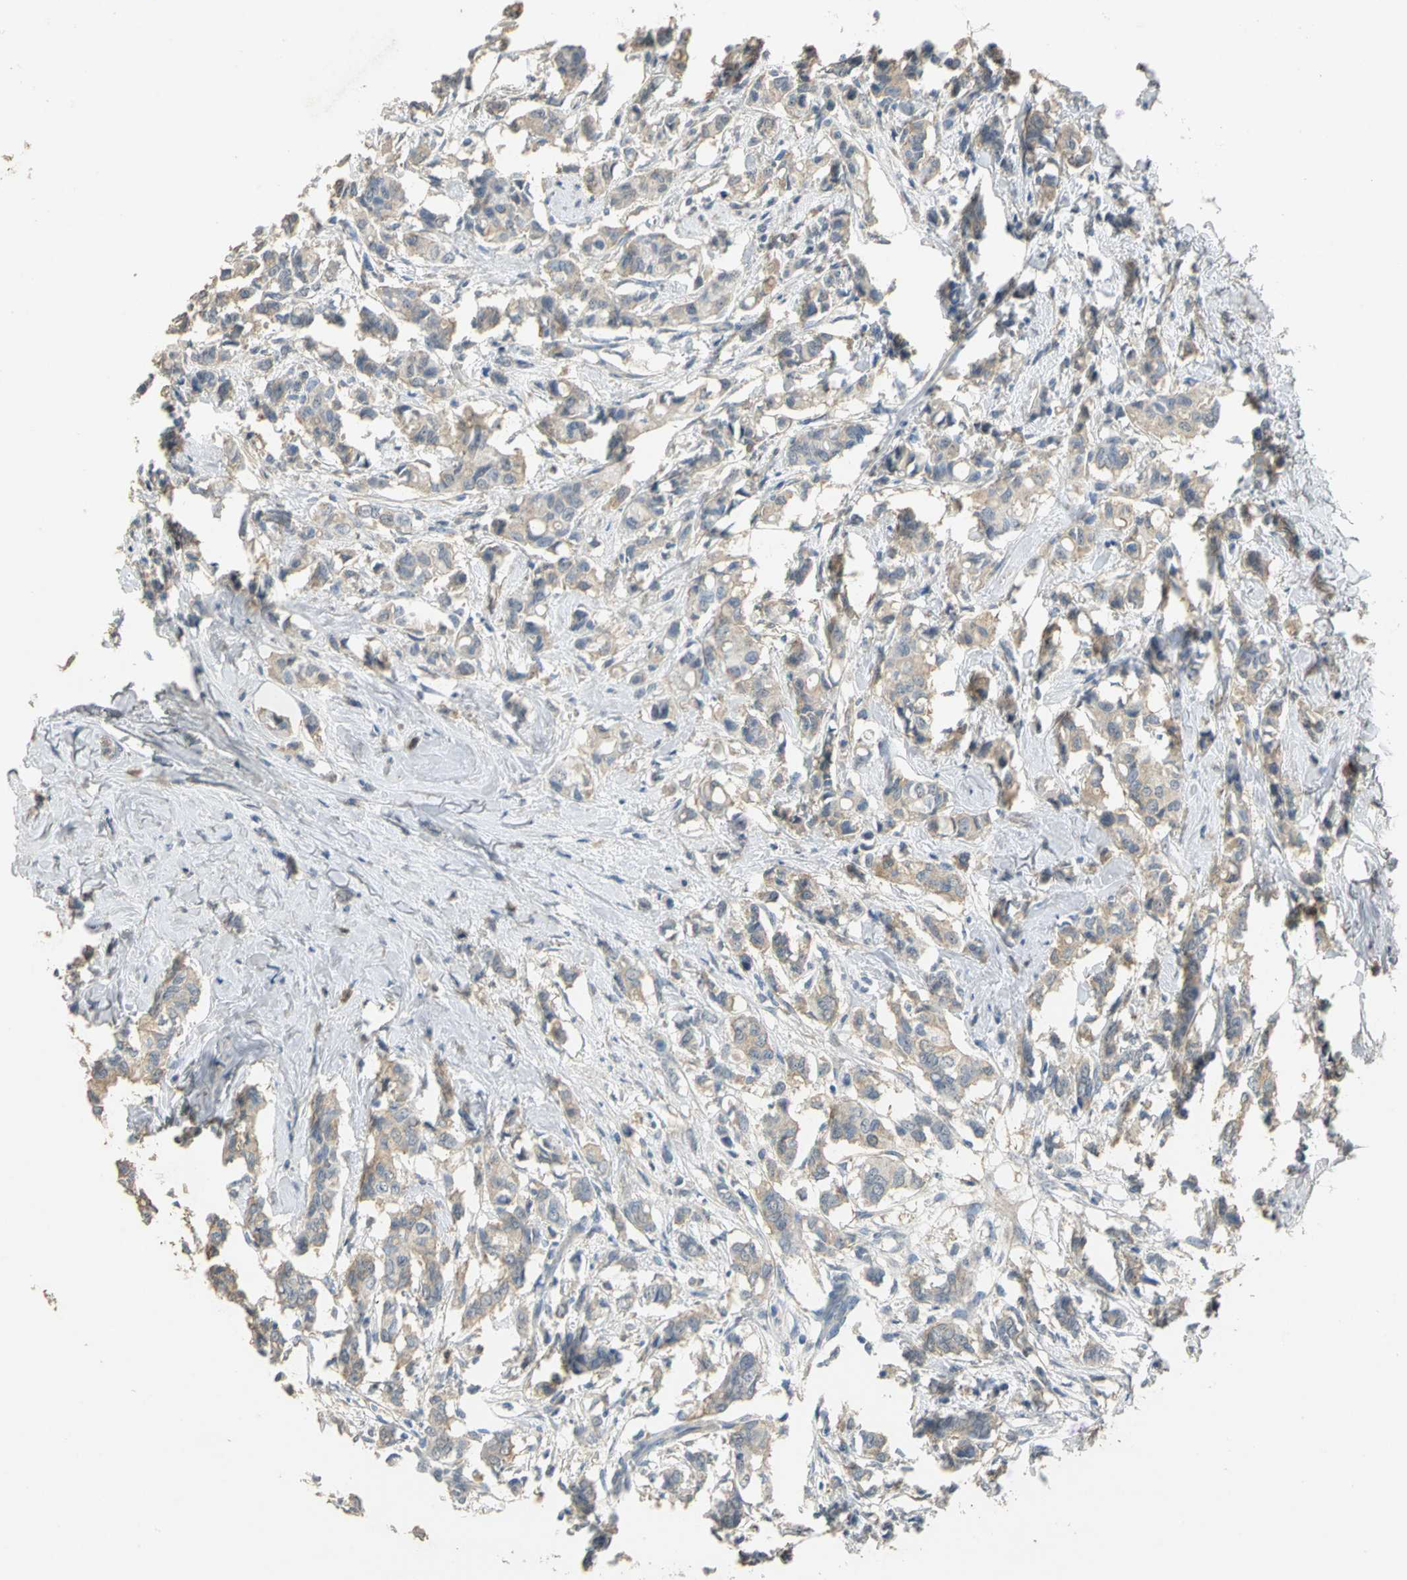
{"staining": {"intensity": "moderate", "quantity": ">75%", "location": "cytoplasmic/membranous"}, "tissue": "breast cancer", "cell_type": "Tumor cells", "image_type": "cancer", "snomed": [{"axis": "morphology", "description": "Duct carcinoma"}, {"axis": "topography", "description": "Breast"}], "caption": "Protein expression by immunohistochemistry exhibits moderate cytoplasmic/membranous staining in approximately >75% of tumor cells in breast cancer.", "gene": "GYG2", "patient": {"sex": "female", "age": 84}}